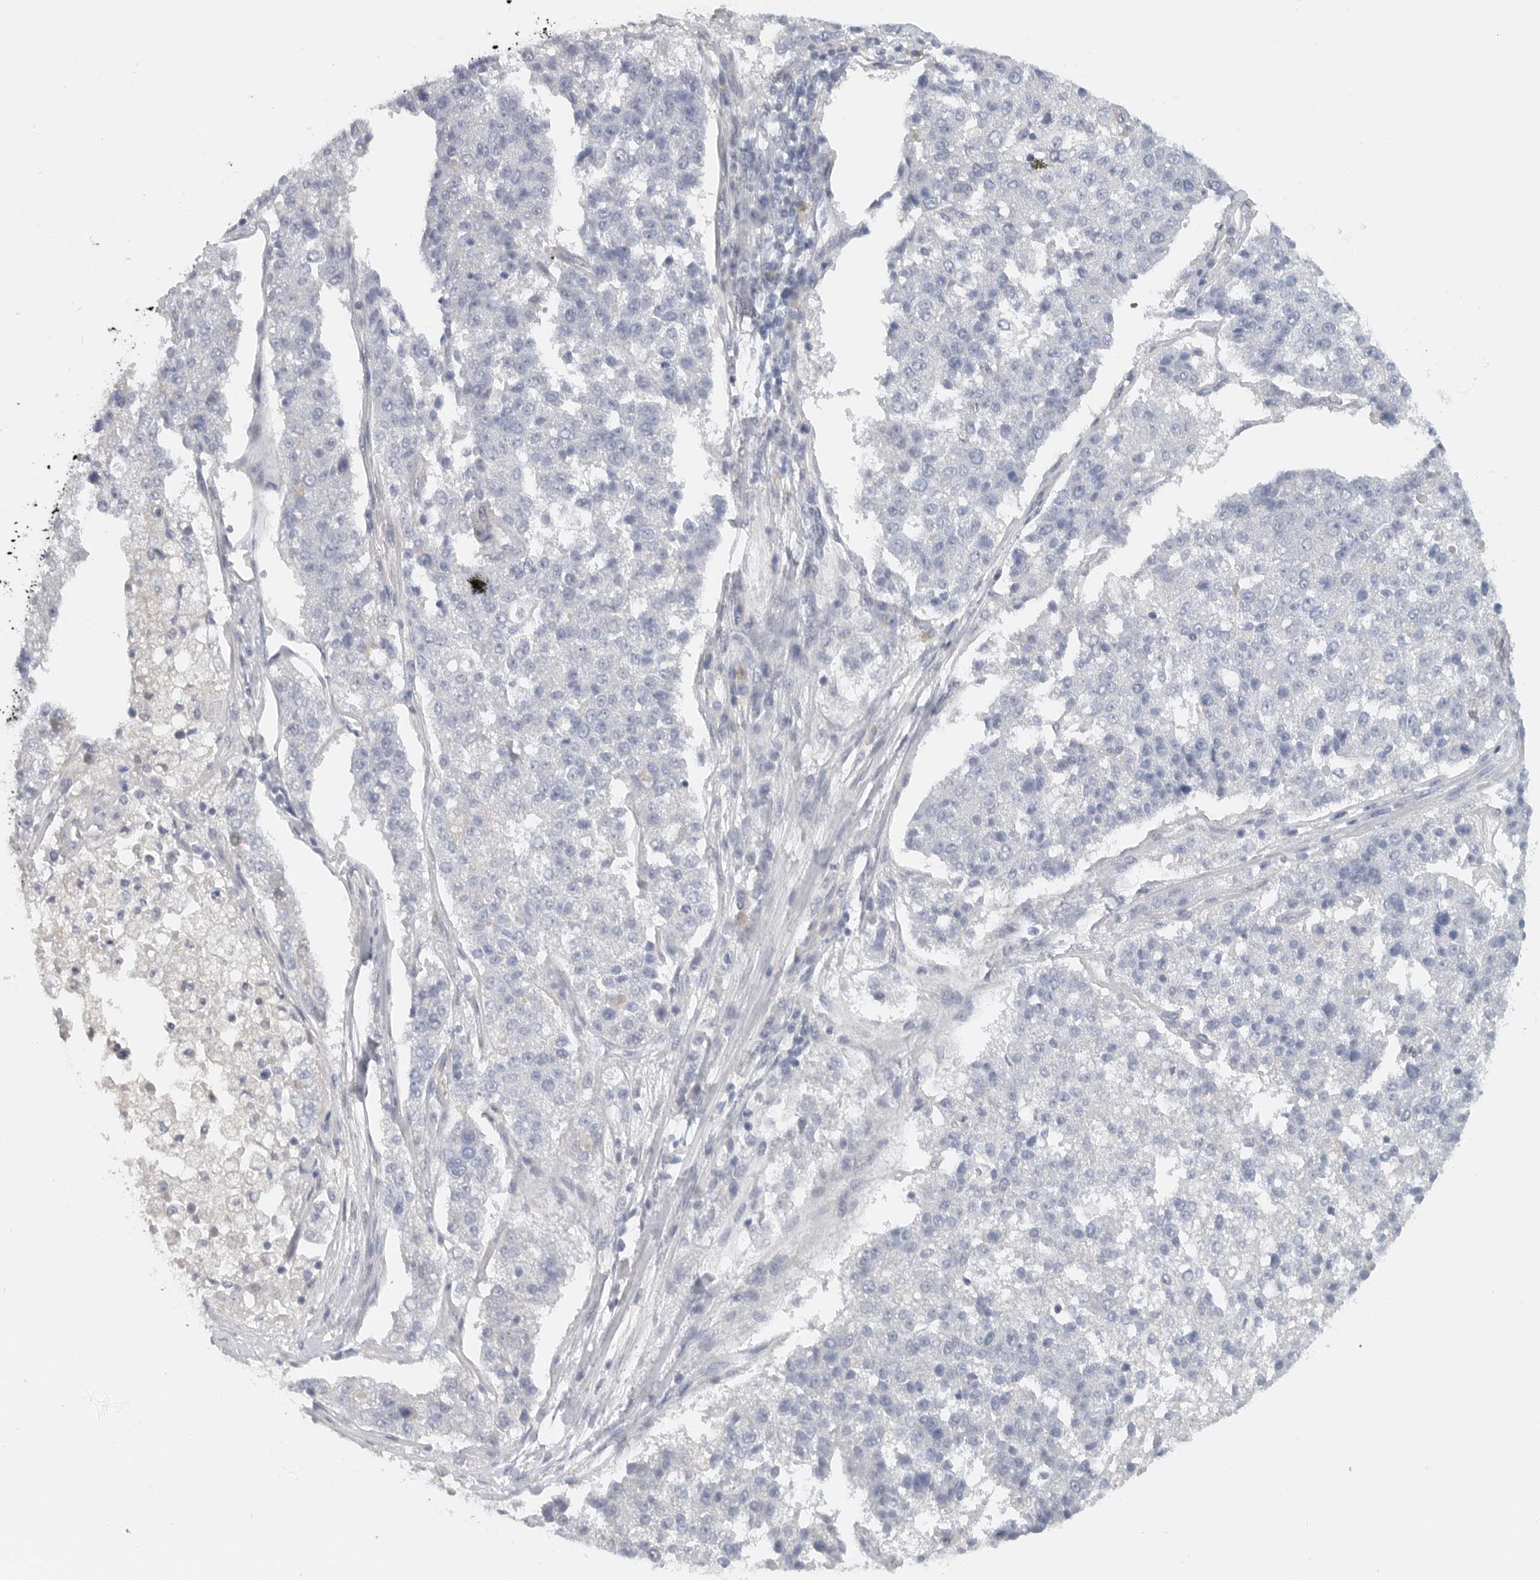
{"staining": {"intensity": "negative", "quantity": "none", "location": "none"}, "tissue": "pancreatic cancer", "cell_type": "Tumor cells", "image_type": "cancer", "snomed": [{"axis": "morphology", "description": "Adenocarcinoma, NOS"}, {"axis": "topography", "description": "Pancreas"}], "caption": "The immunohistochemistry image has no significant staining in tumor cells of pancreatic cancer tissue.", "gene": "PAM", "patient": {"sex": "female", "age": 61}}